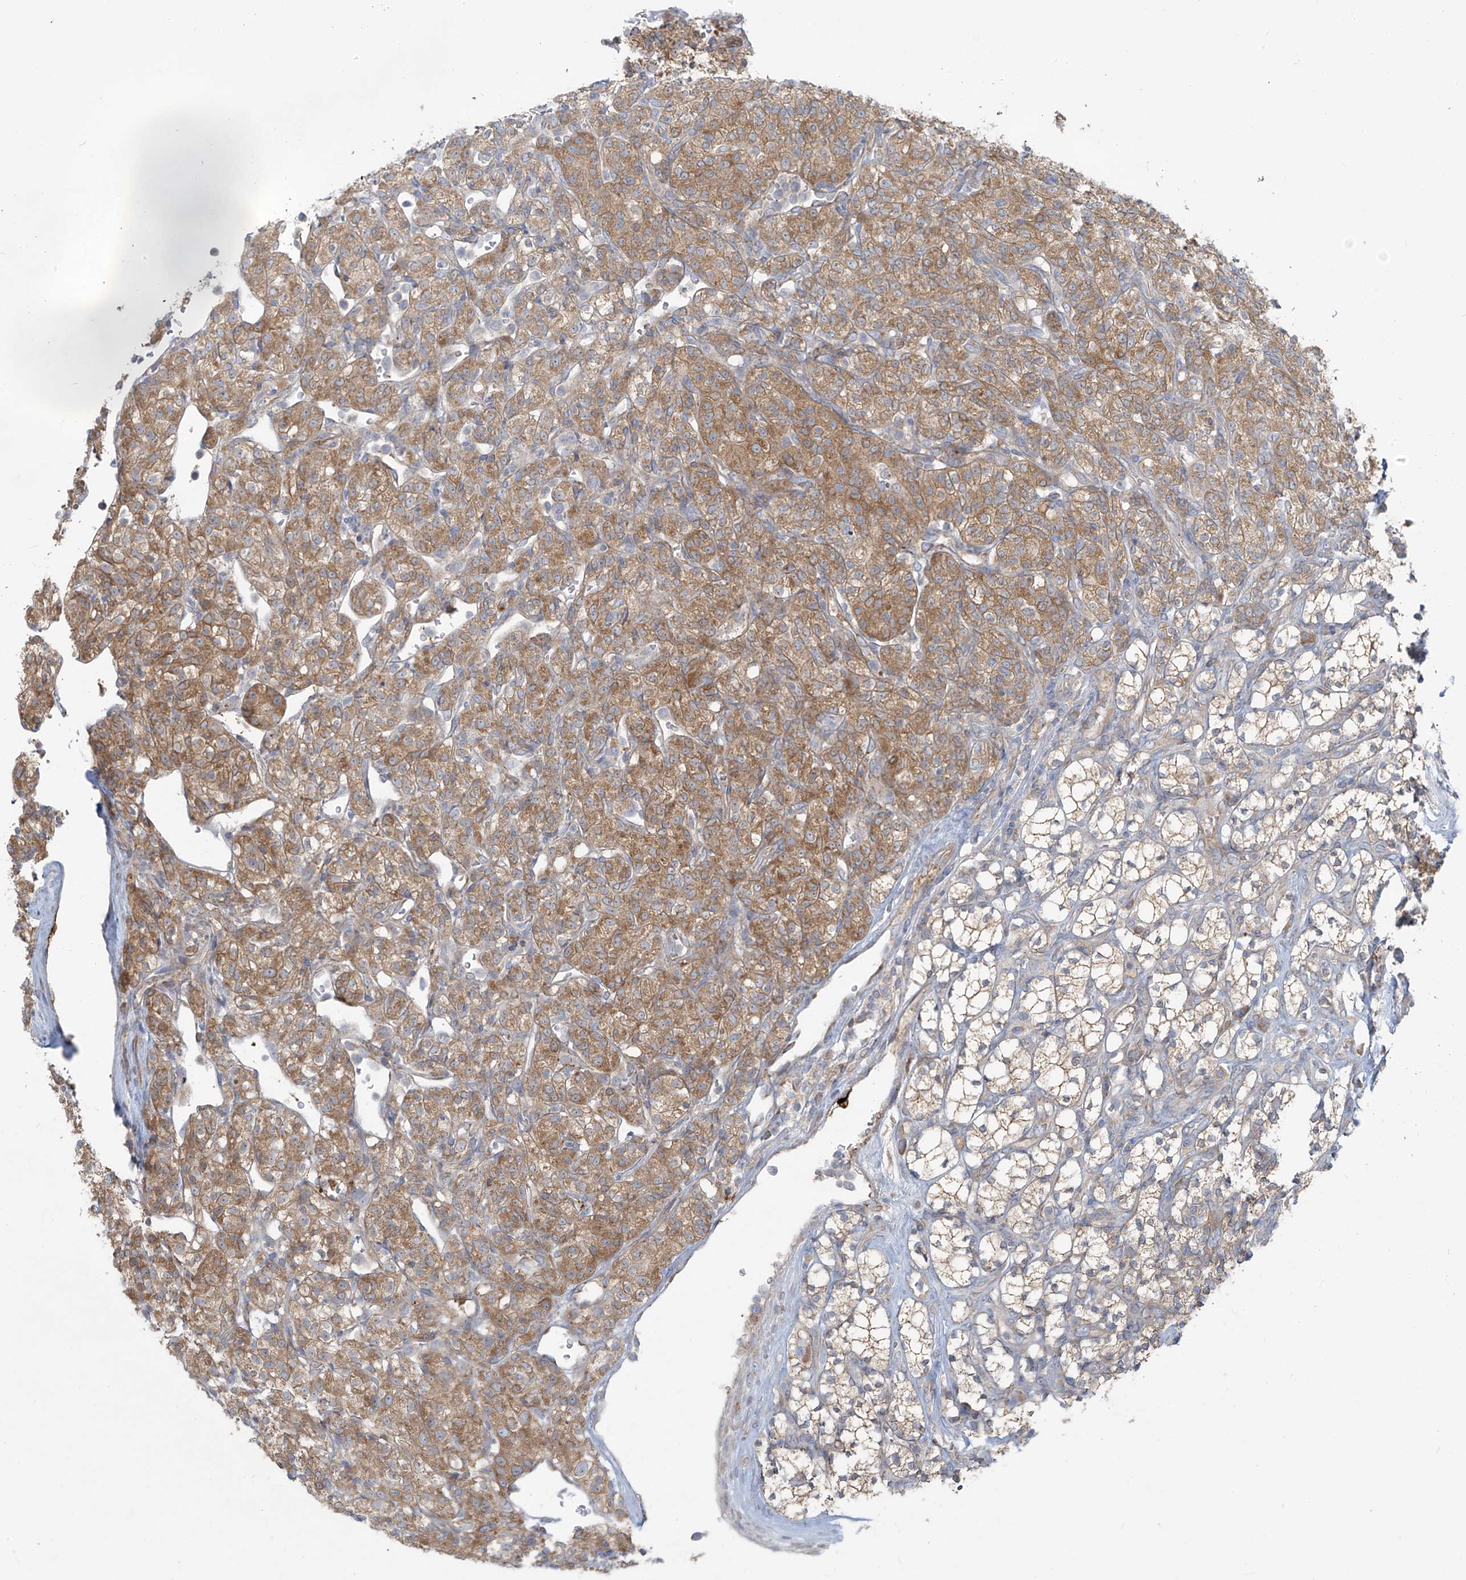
{"staining": {"intensity": "moderate", "quantity": ">75%", "location": "cytoplasmic/membranous"}, "tissue": "renal cancer", "cell_type": "Tumor cells", "image_type": "cancer", "snomed": [{"axis": "morphology", "description": "Adenocarcinoma, NOS"}, {"axis": "topography", "description": "Kidney"}], "caption": "This image shows immunohistochemistry (IHC) staining of human renal cancer, with medium moderate cytoplasmic/membranous staining in approximately >75% of tumor cells.", "gene": "LZTS3", "patient": {"sex": "male", "age": 77}}